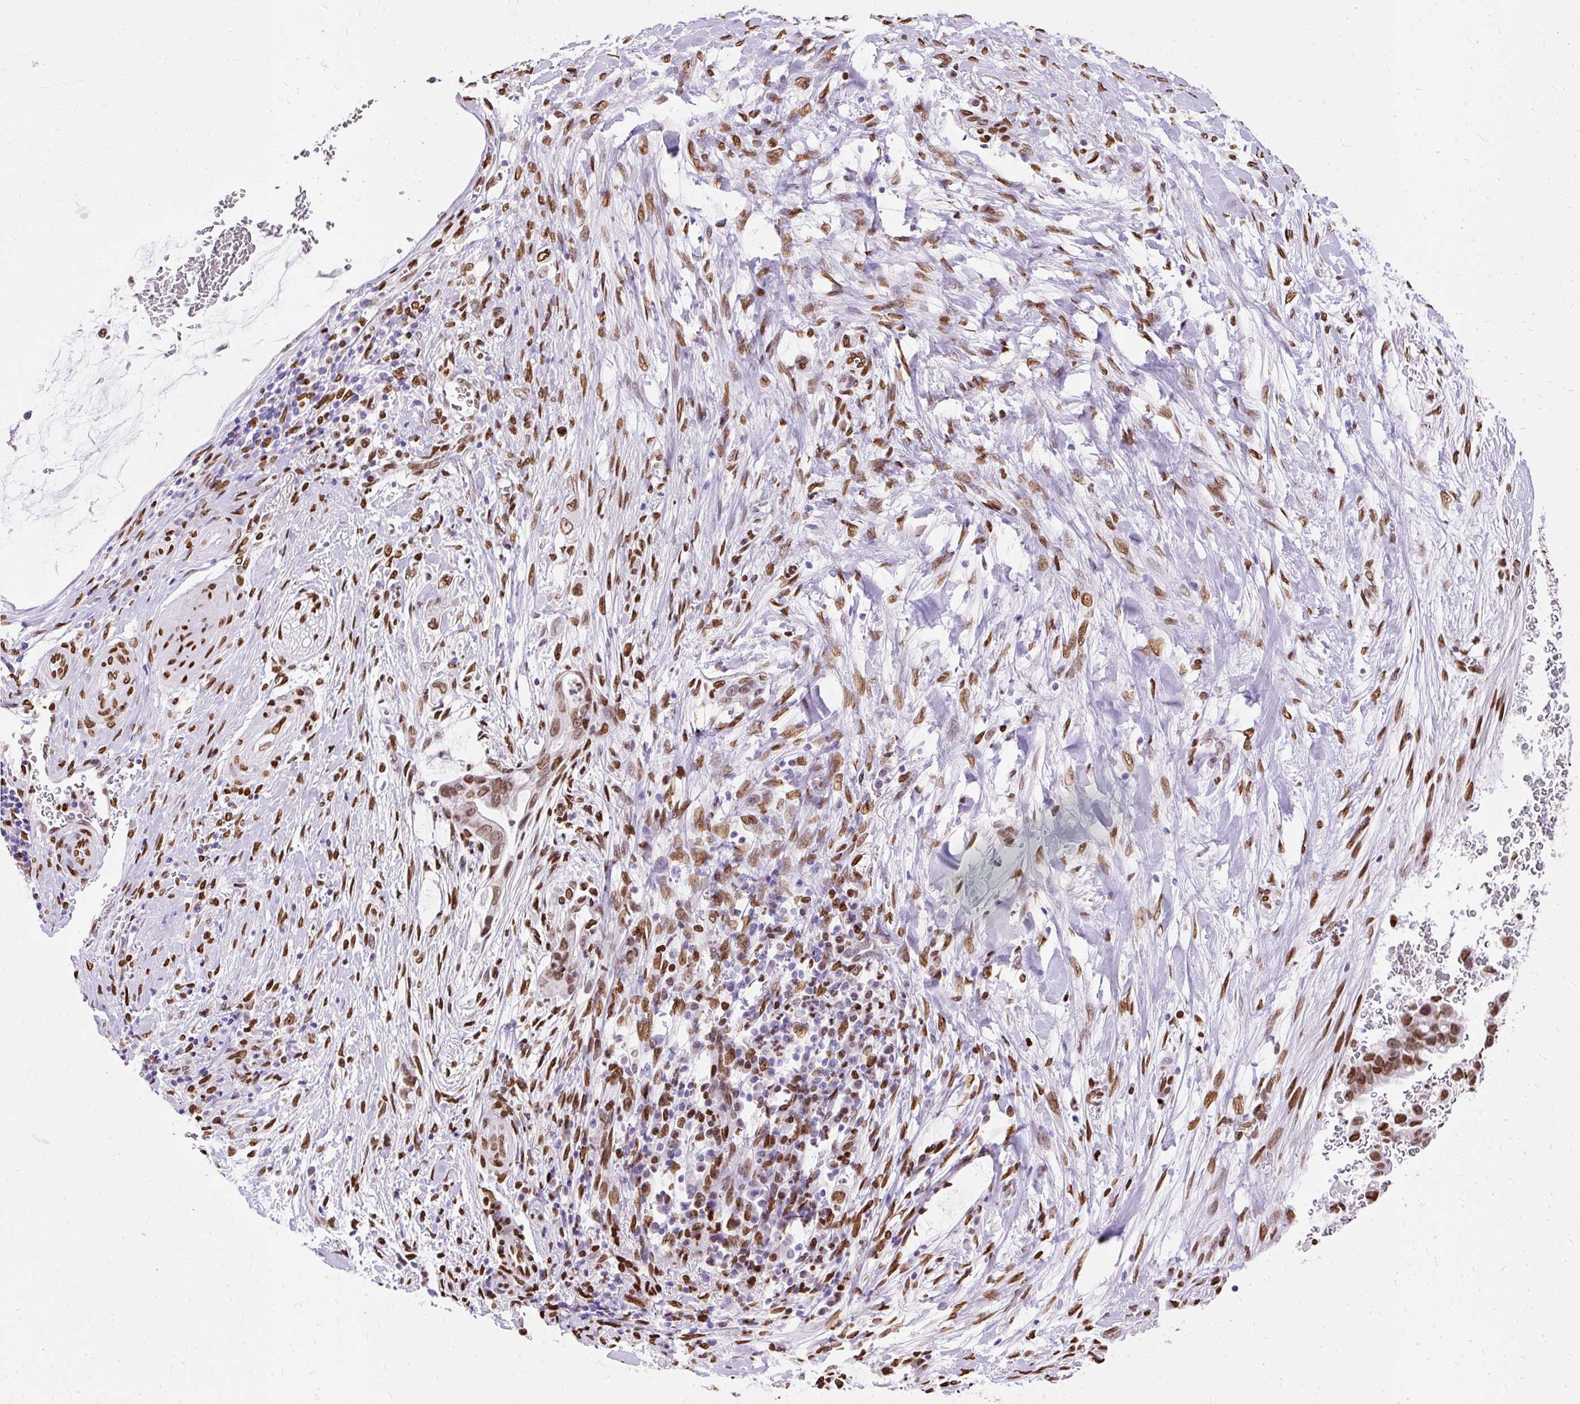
{"staining": {"intensity": "moderate", "quantity": ">75%", "location": "nuclear"}, "tissue": "pancreatic cancer", "cell_type": "Tumor cells", "image_type": "cancer", "snomed": [{"axis": "morphology", "description": "Adenocarcinoma, NOS"}, {"axis": "topography", "description": "Pancreas"}], "caption": "This is a photomicrograph of immunohistochemistry staining of adenocarcinoma (pancreatic), which shows moderate staining in the nuclear of tumor cells.", "gene": "TMEM184C", "patient": {"sex": "male", "age": 75}}